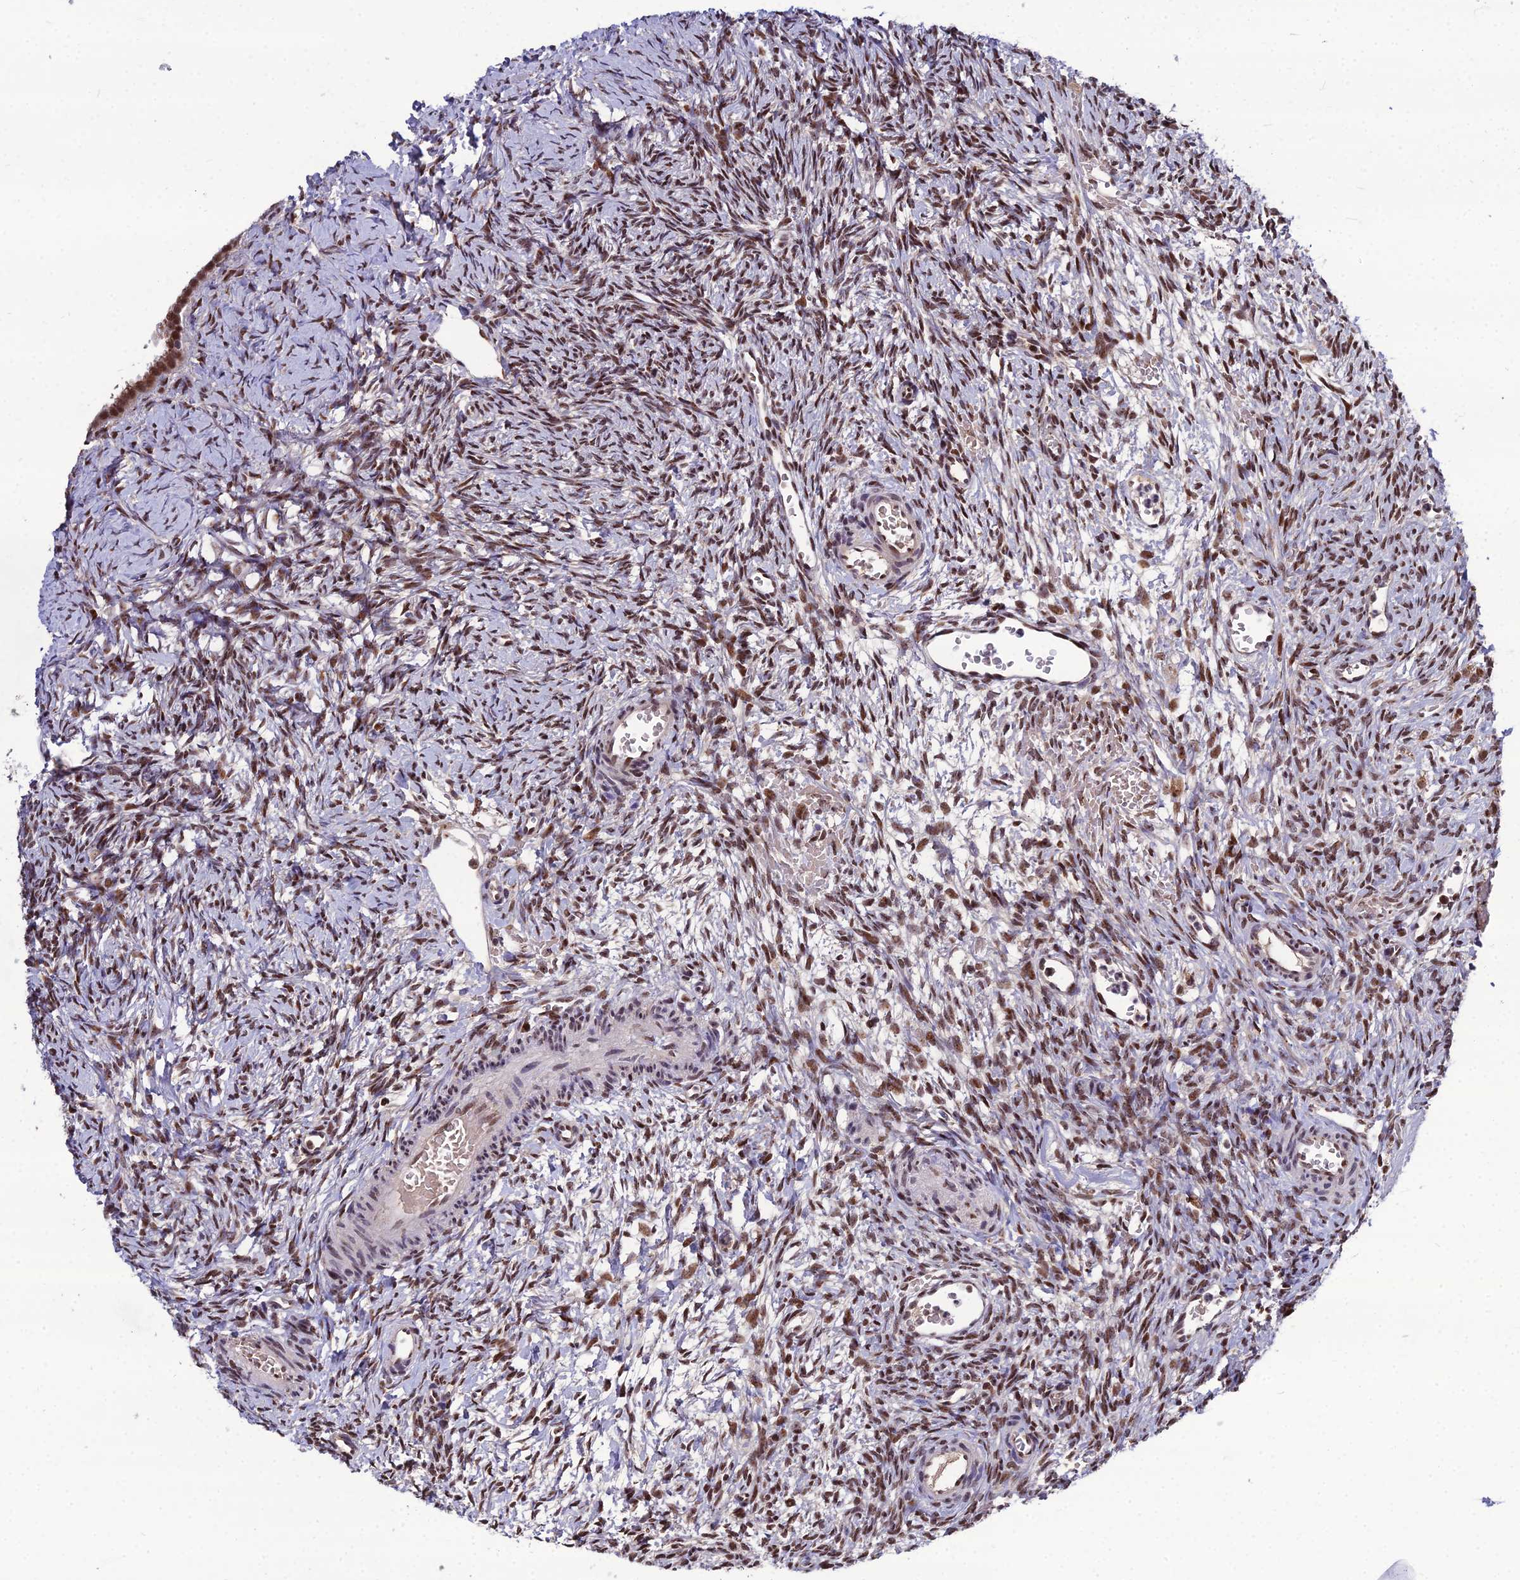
{"staining": {"intensity": "moderate", "quantity": ">75%", "location": "nuclear"}, "tissue": "ovary", "cell_type": "Ovarian stroma cells", "image_type": "normal", "snomed": [{"axis": "morphology", "description": "Normal tissue, NOS"}, {"axis": "topography", "description": "Ovary"}], "caption": "Human ovary stained for a protein (brown) shows moderate nuclear positive staining in approximately >75% of ovarian stroma cells.", "gene": "ARL2", "patient": {"sex": "female", "age": 39}}